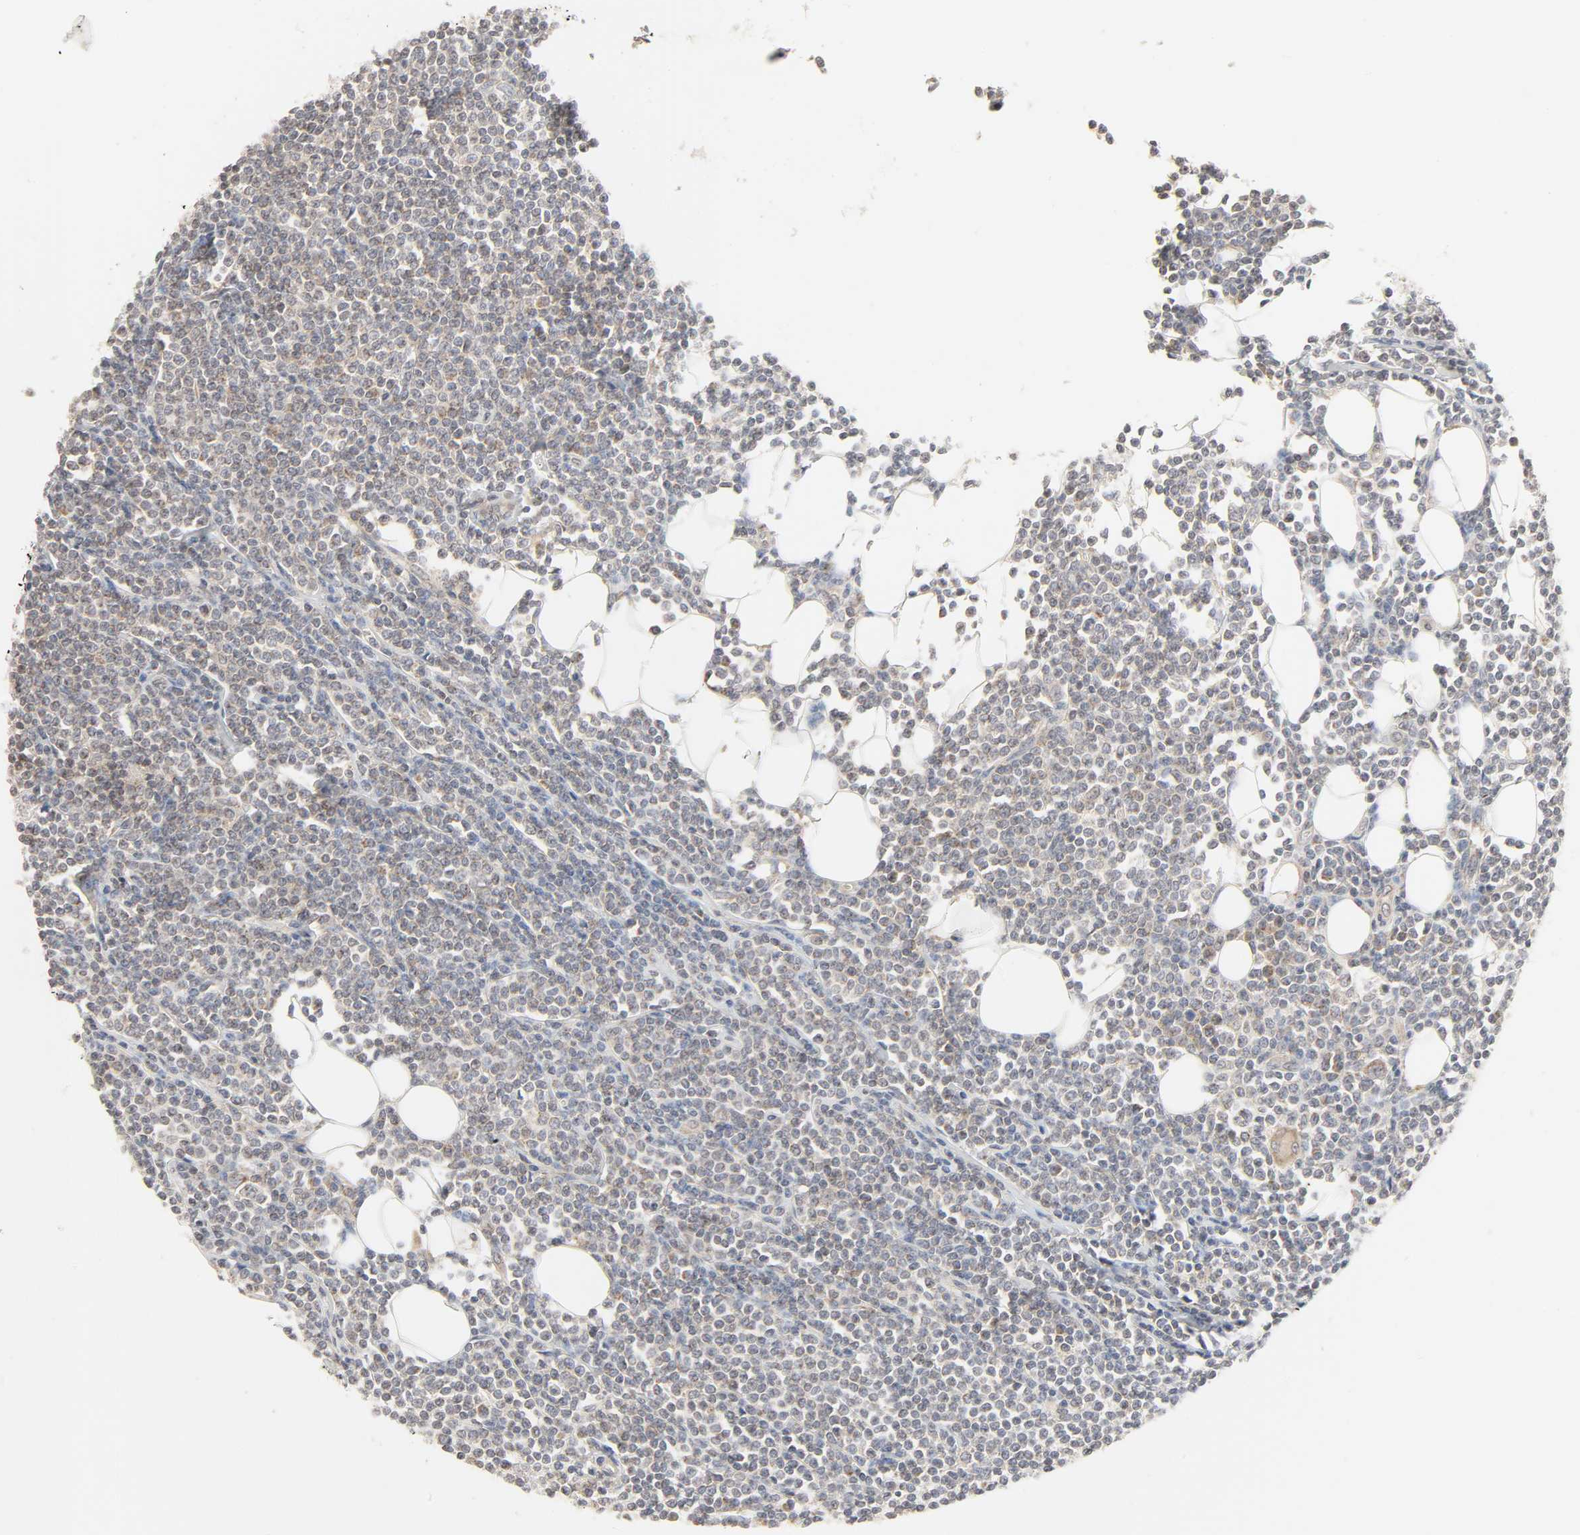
{"staining": {"intensity": "weak", "quantity": "25%-75%", "location": "cytoplasmic/membranous"}, "tissue": "lymphoma", "cell_type": "Tumor cells", "image_type": "cancer", "snomed": [{"axis": "morphology", "description": "Malignant lymphoma, non-Hodgkin's type, Low grade"}, {"axis": "topography", "description": "Soft tissue"}], "caption": "Tumor cells display low levels of weak cytoplasmic/membranous expression in about 25%-75% of cells in lymphoma.", "gene": "CLEC4E", "patient": {"sex": "male", "age": 92}}